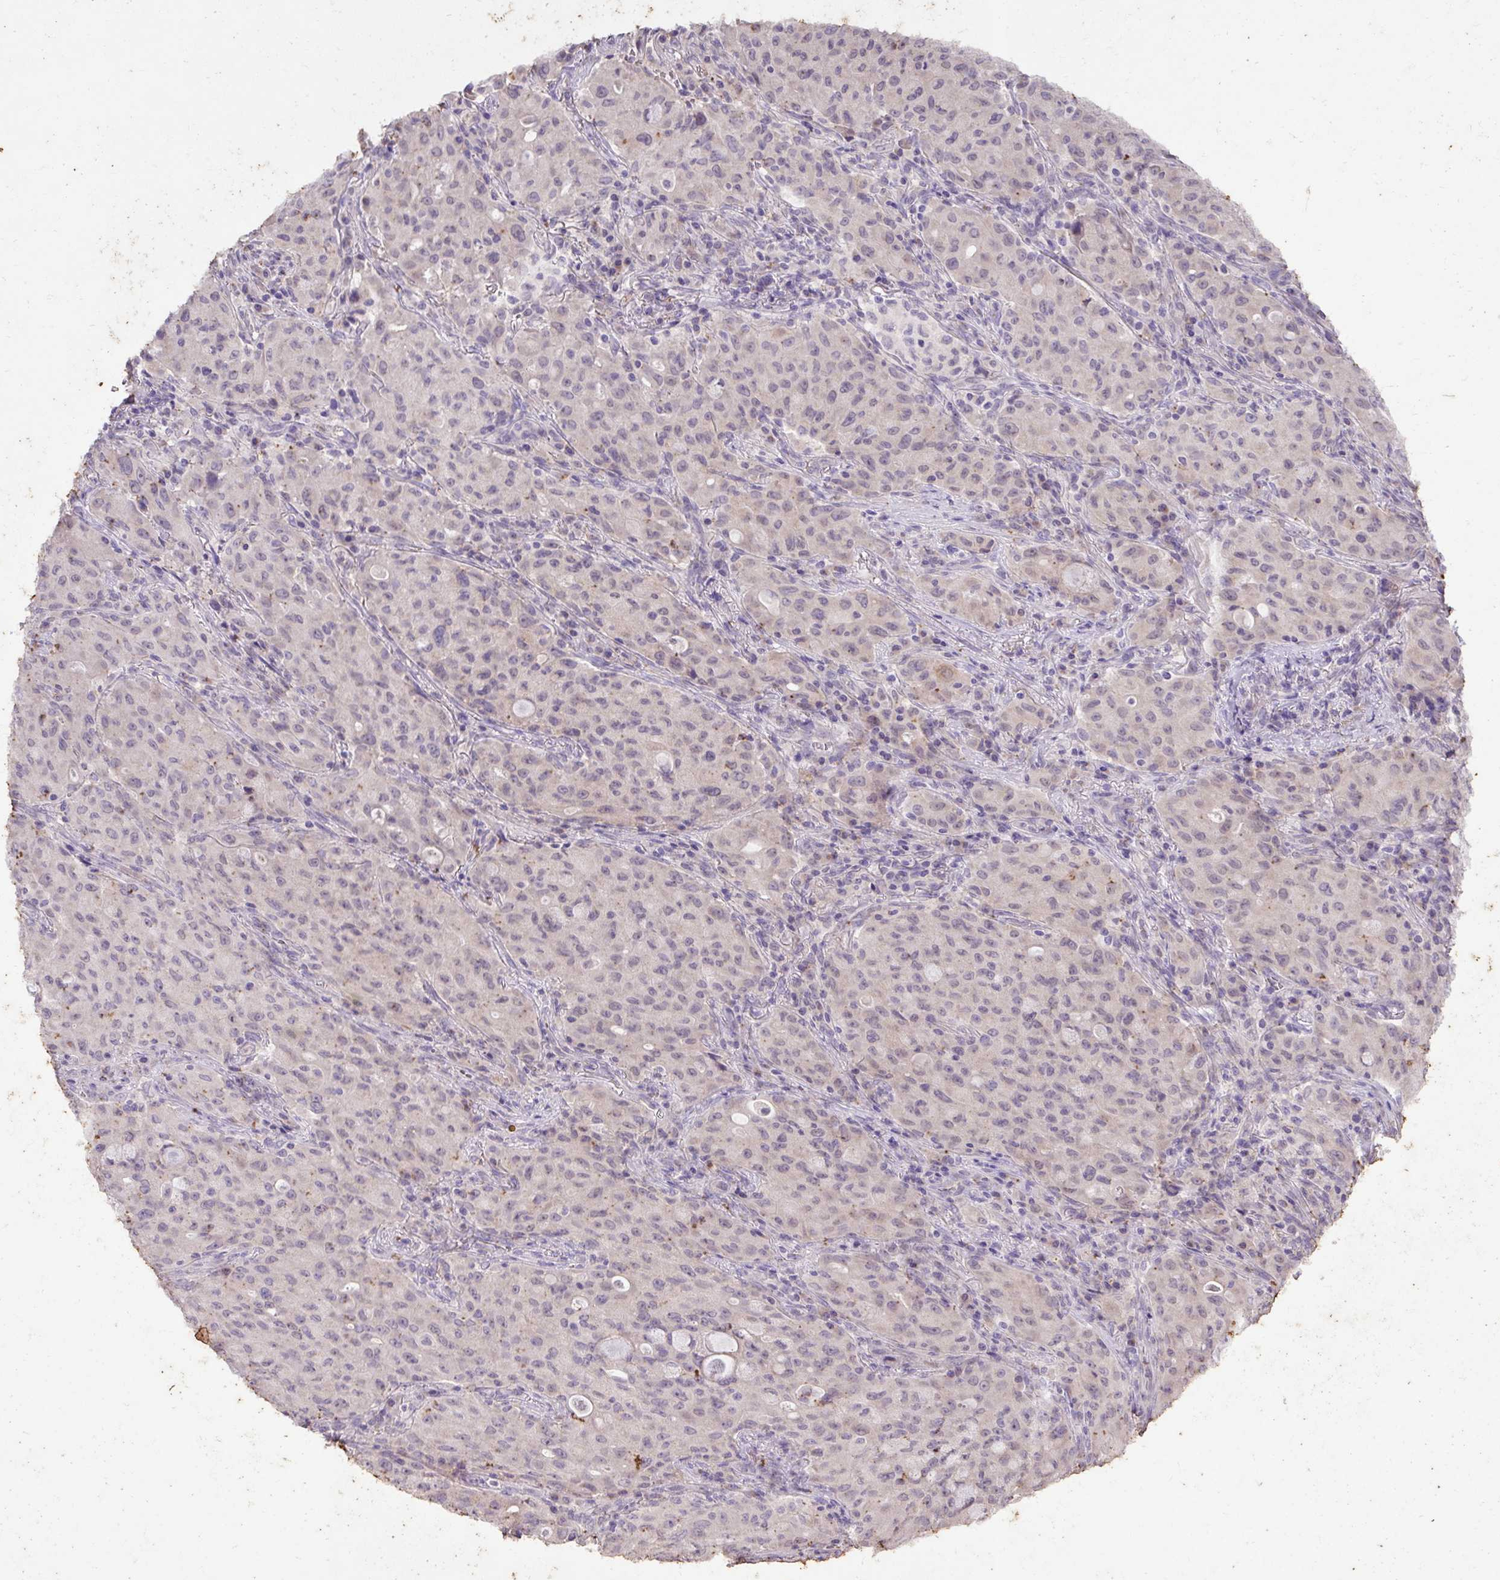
{"staining": {"intensity": "negative", "quantity": "none", "location": "none"}, "tissue": "lung cancer", "cell_type": "Tumor cells", "image_type": "cancer", "snomed": [{"axis": "morphology", "description": "Adenocarcinoma, NOS"}, {"axis": "topography", "description": "Lung"}], "caption": "Lung cancer was stained to show a protein in brown. There is no significant positivity in tumor cells.", "gene": "LRTM2", "patient": {"sex": "female", "age": 44}}